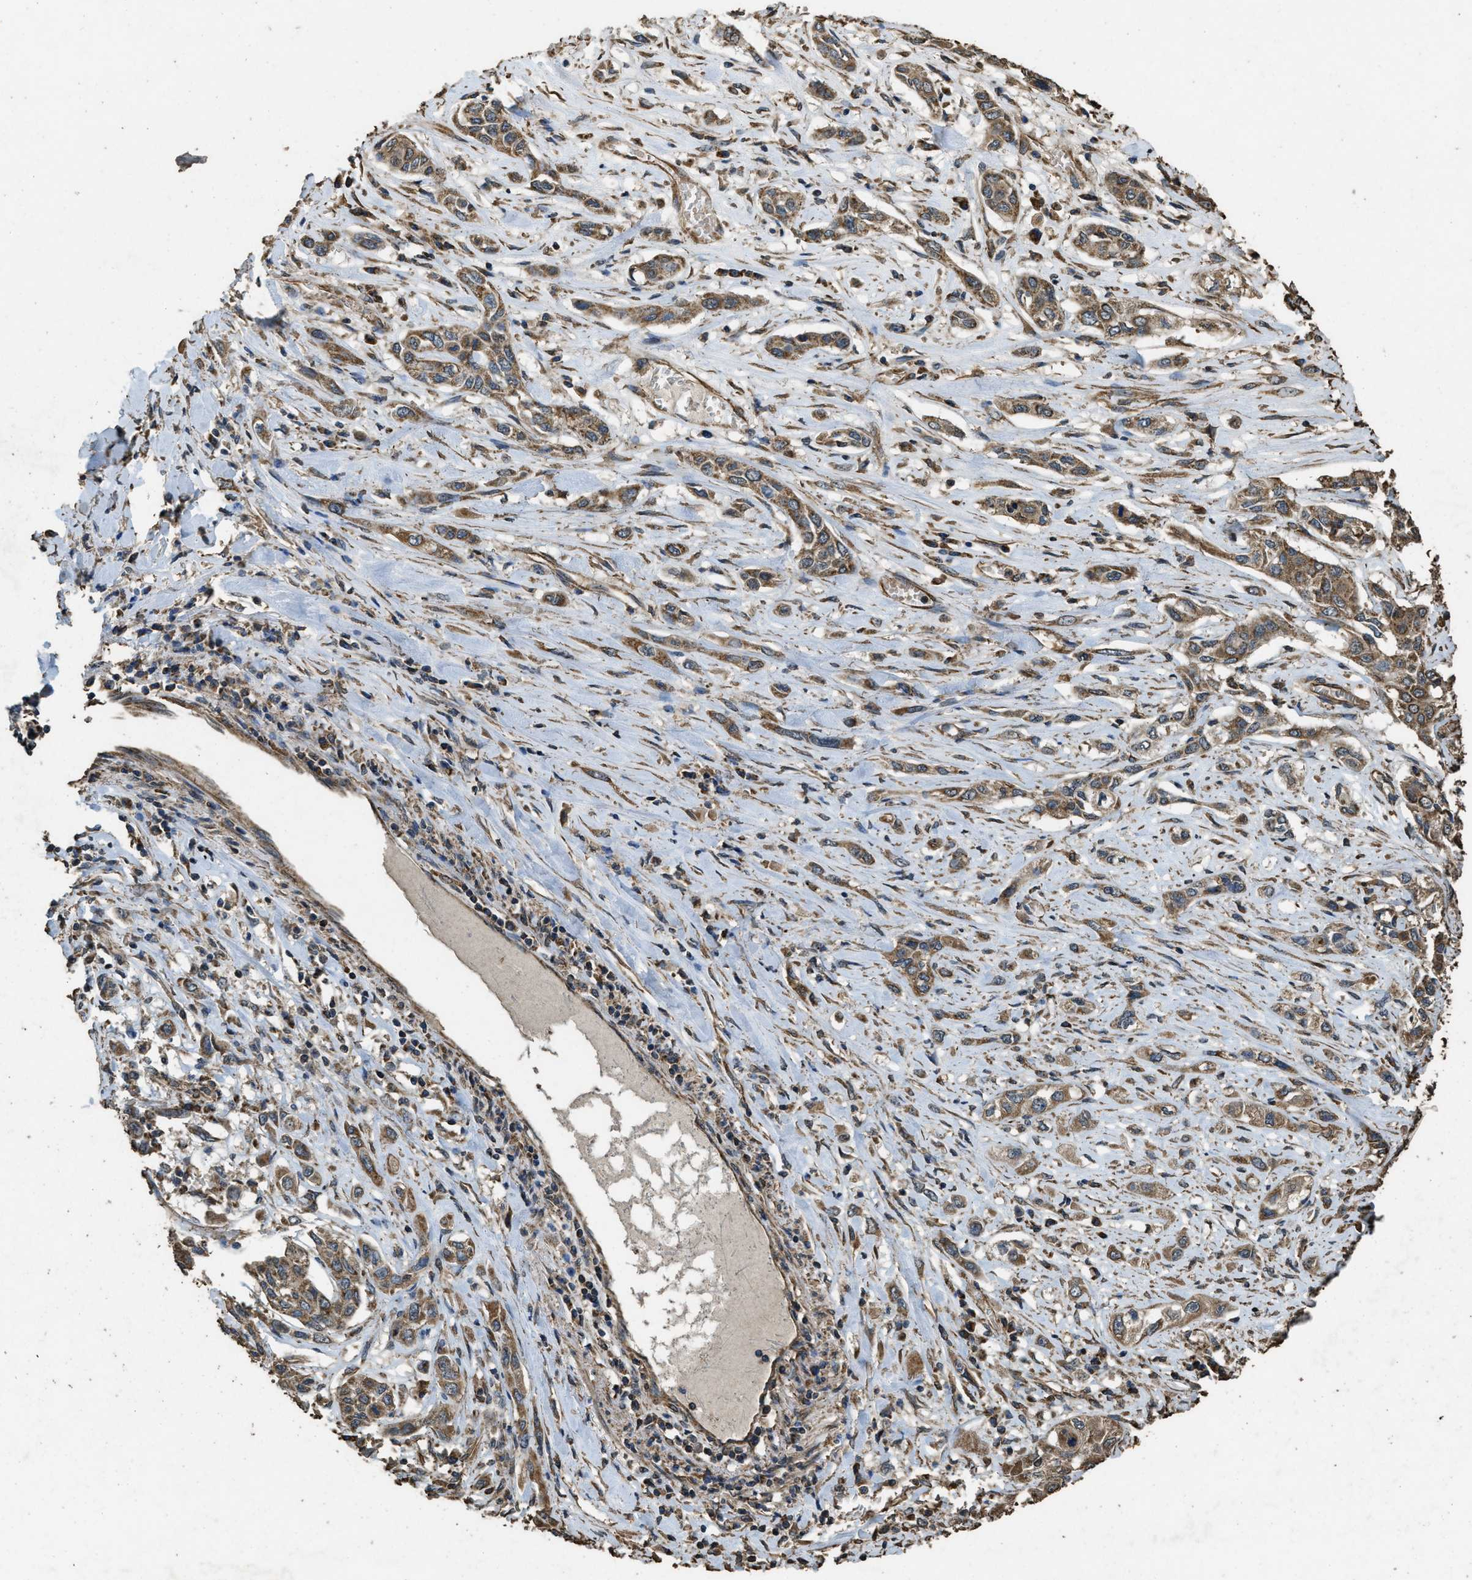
{"staining": {"intensity": "moderate", "quantity": ">75%", "location": "cytoplasmic/membranous"}, "tissue": "lung cancer", "cell_type": "Tumor cells", "image_type": "cancer", "snomed": [{"axis": "morphology", "description": "Squamous cell carcinoma, NOS"}, {"axis": "topography", "description": "Lung"}], "caption": "Lung squamous cell carcinoma stained for a protein displays moderate cytoplasmic/membranous positivity in tumor cells. Nuclei are stained in blue.", "gene": "CYRIA", "patient": {"sex": "male", "age": 71}}